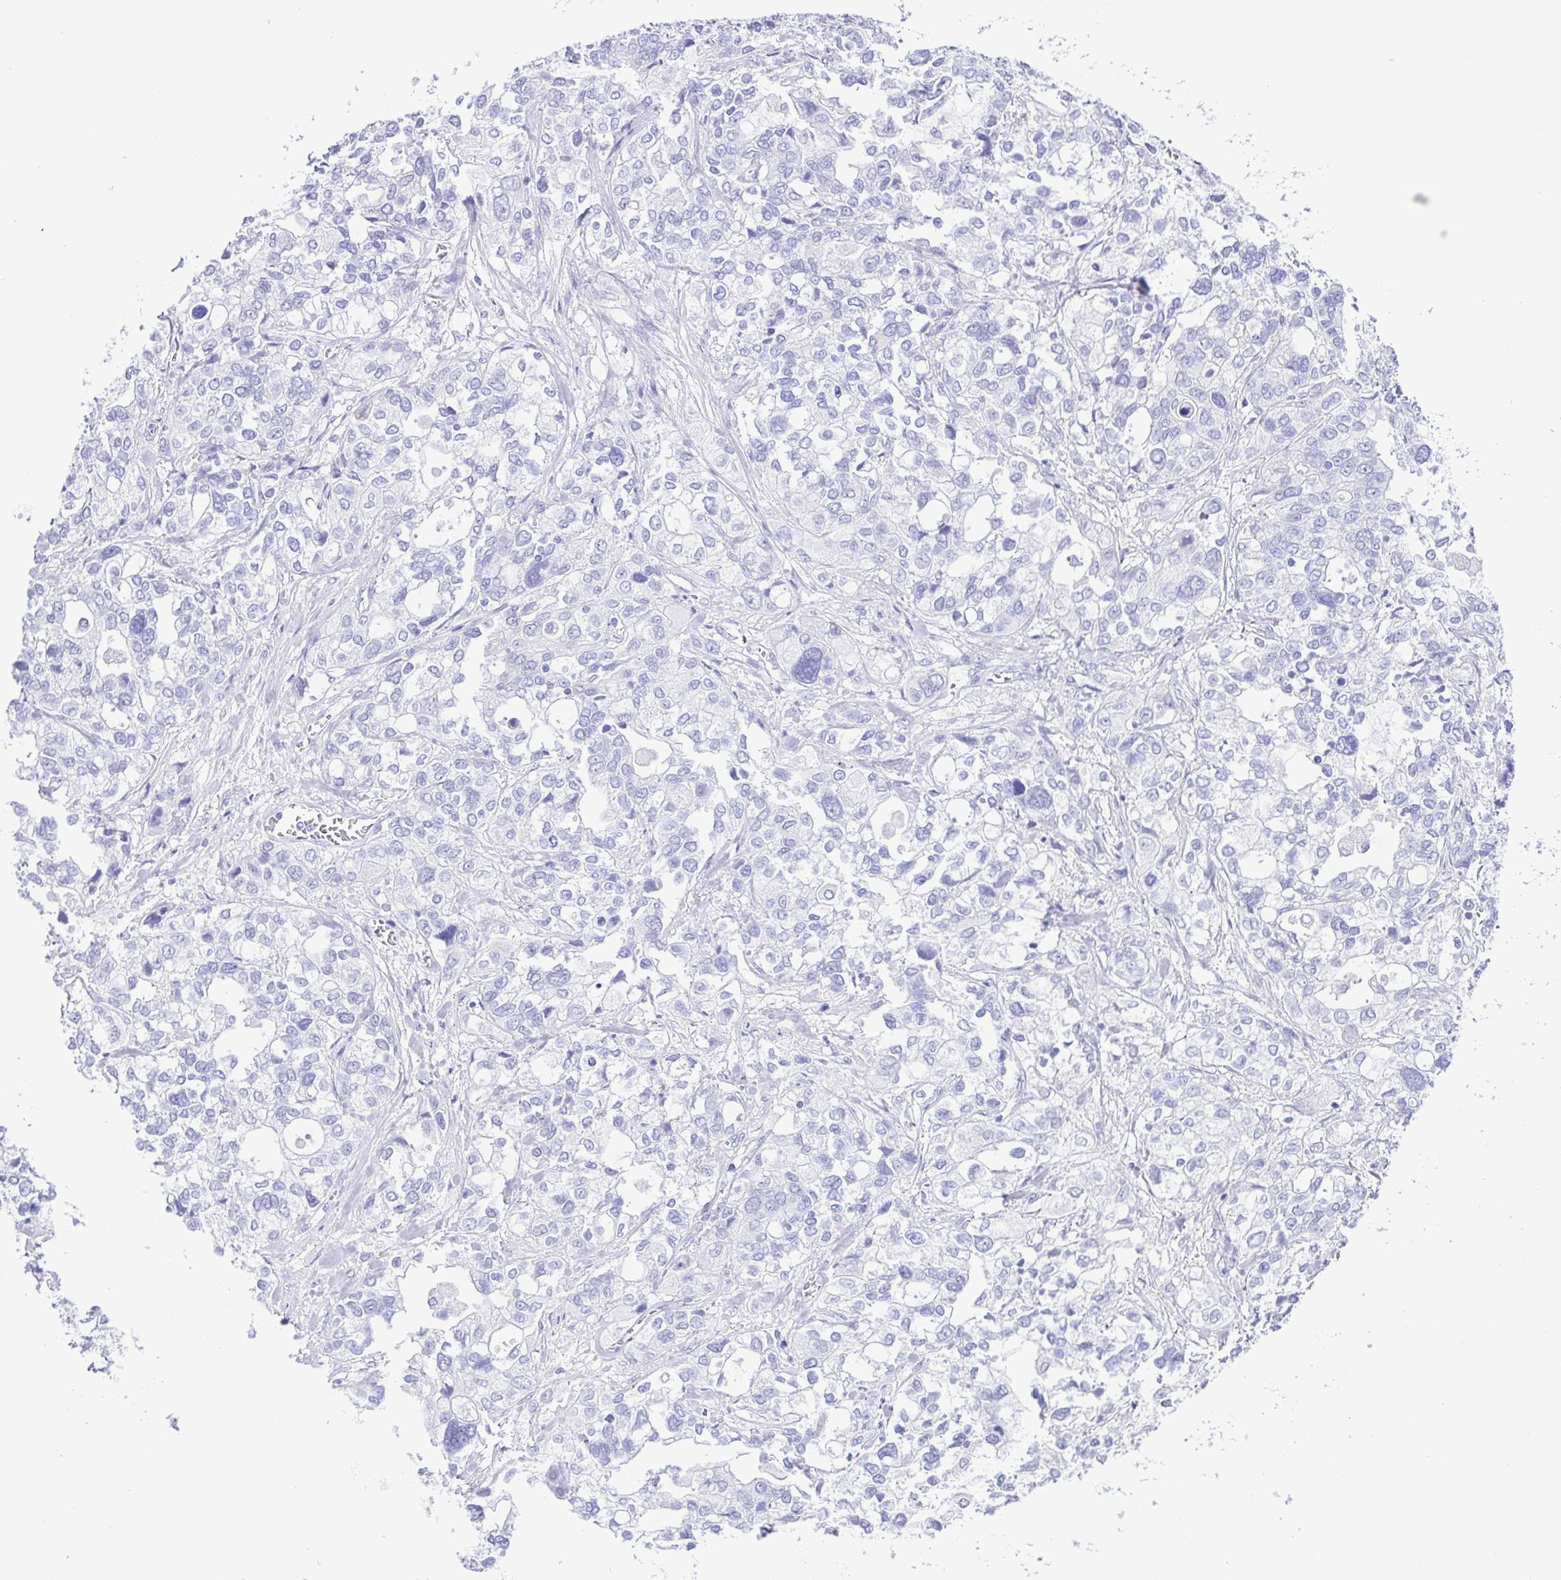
{"staining": {"intensity": "negative", "quantity": "none", "location": "none"}, "tissue": "stomach cancer", "cell_type": "Tumor cells", "image_type": "cancer", "snomed": [{"axis": "morphology", "description": "Adenocarcinoma, NOS"}, {"axis": "topography", "description": "Stomach, upper"}], "caption": "Immunohistochemical staining of stomach adenocarcinoma exhibits no significant expression in tumor cells.", "gene": "GPR17", "patient": {"sex": "female", "age": 81}}